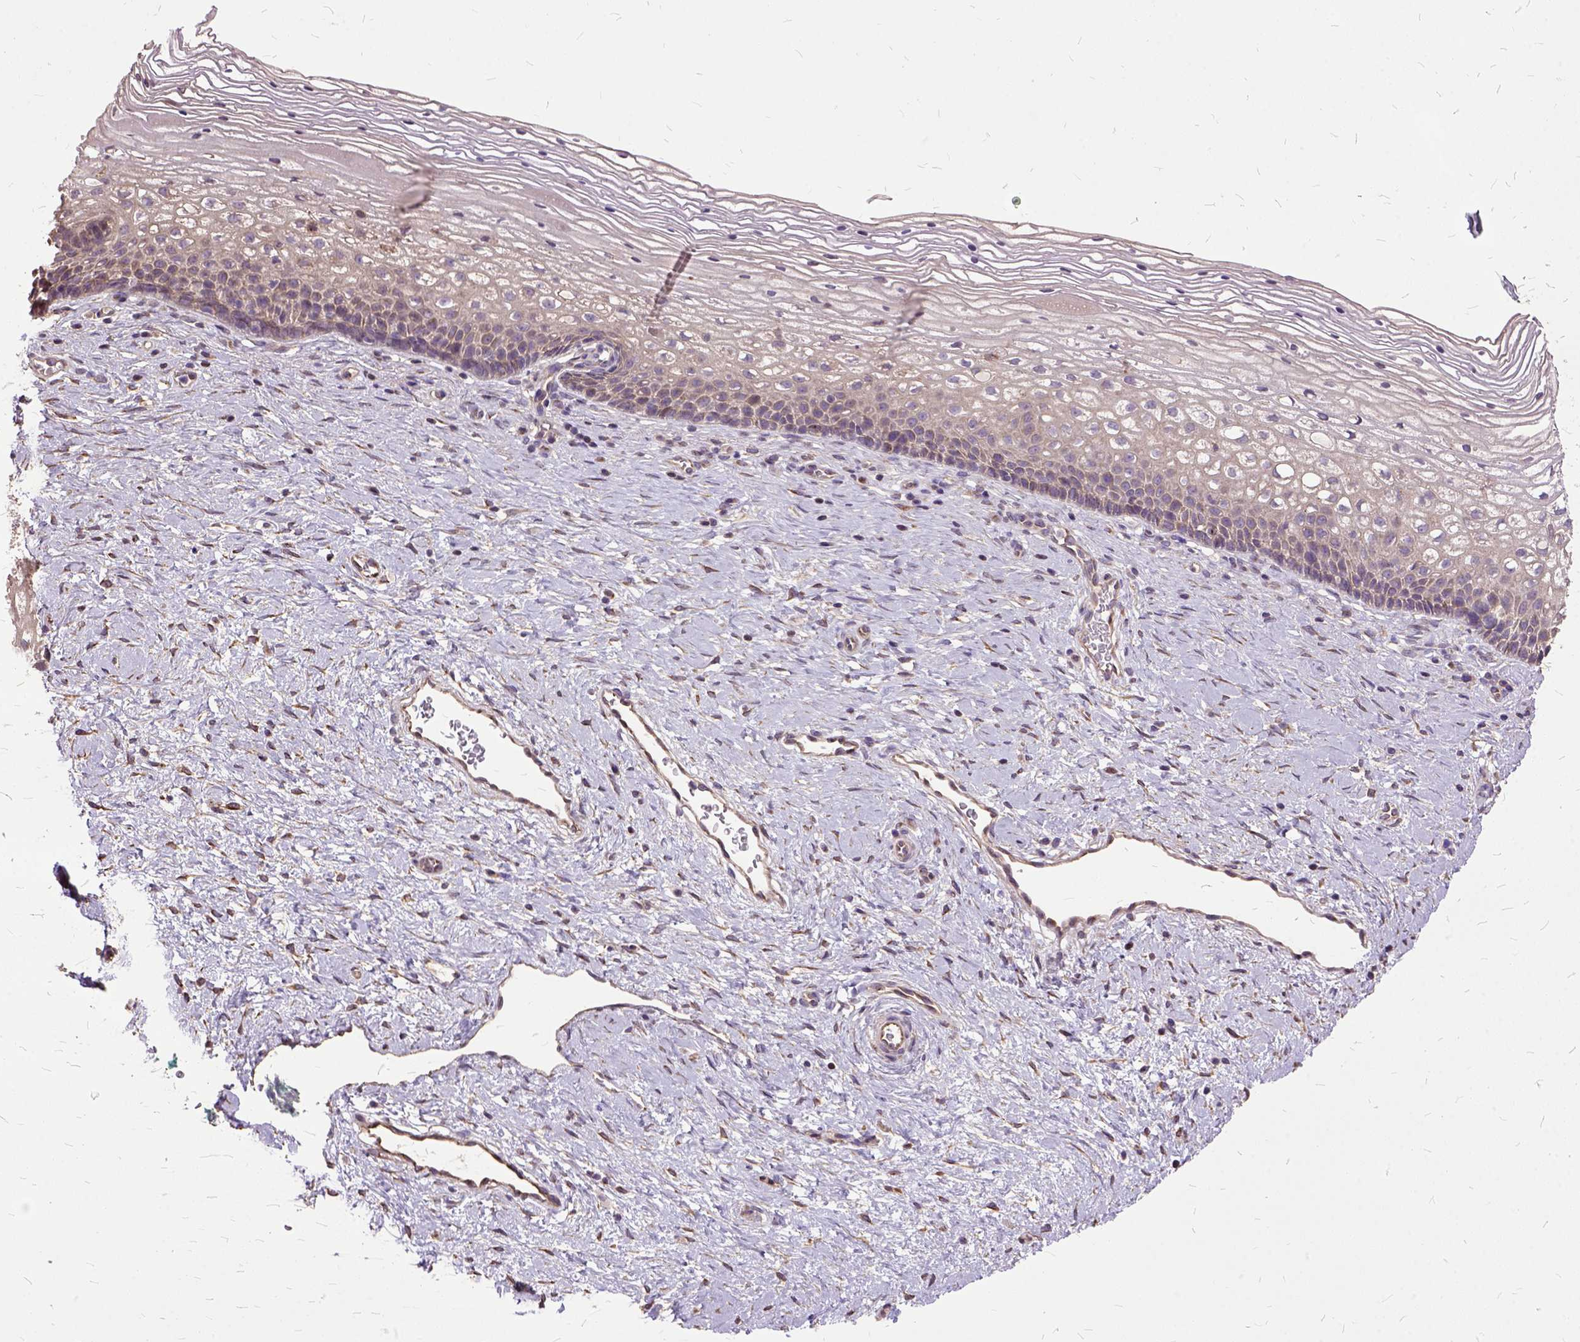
{"staining": {"intensity": "negative", "quantity": "none", "location": "none"}, "tissue": "cervix", "cell_type": "Glandular cells", "image_type": "normal", "snomed": [{"axis": "morphology", "description": "Normal tissue, NOS"}, {"axis": "topography", "description": "Cervix"}], "caption": "IHC image of unremarkable cervix: cervix stained with DAB (3,3'-diaminobenzidine) displays no significant protein positivity in glandular cells.", "gene": "AREG", "patient": {"sex": "female", "age": 34}}